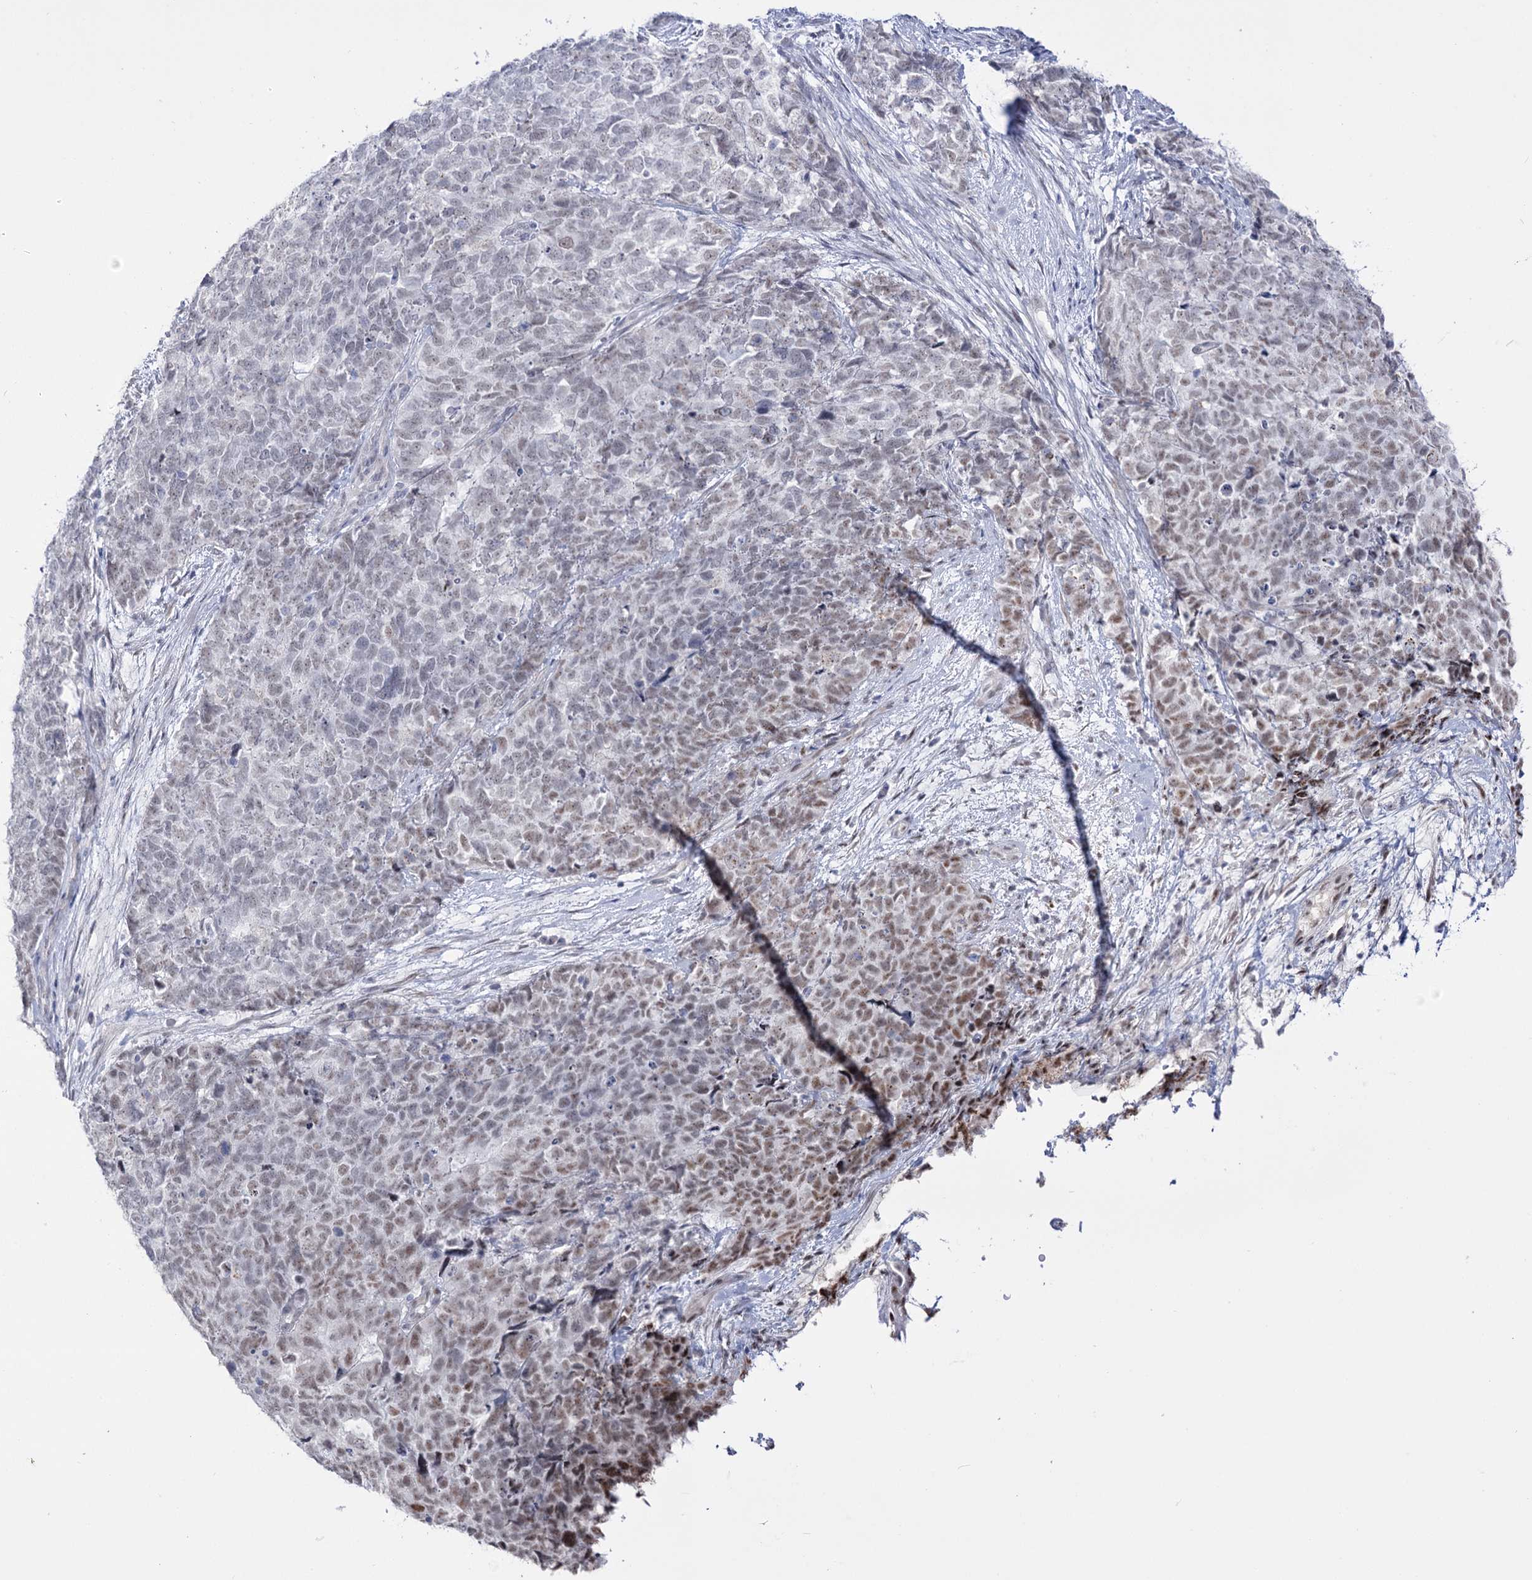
{"staining": {"intensity": "moderate", "quantity": "<25%", "location": "nuclear"}, "tissue": "cervical cancer", "cell_type": "Tumor cells", "image_type": "cancer", "snomed": [{"axis": "morphology", "description": "Squamous cell carcinoma, NOS"}, {"axis": "topography", "description": "Cervix"}], "caption": "Squamous cell carcinoma (cervical) stained for a protein reveals moderate nuclear positivity in tumor cells.", "gene": "RBM15B", "patient": {"sex": "female", "age": 63}}